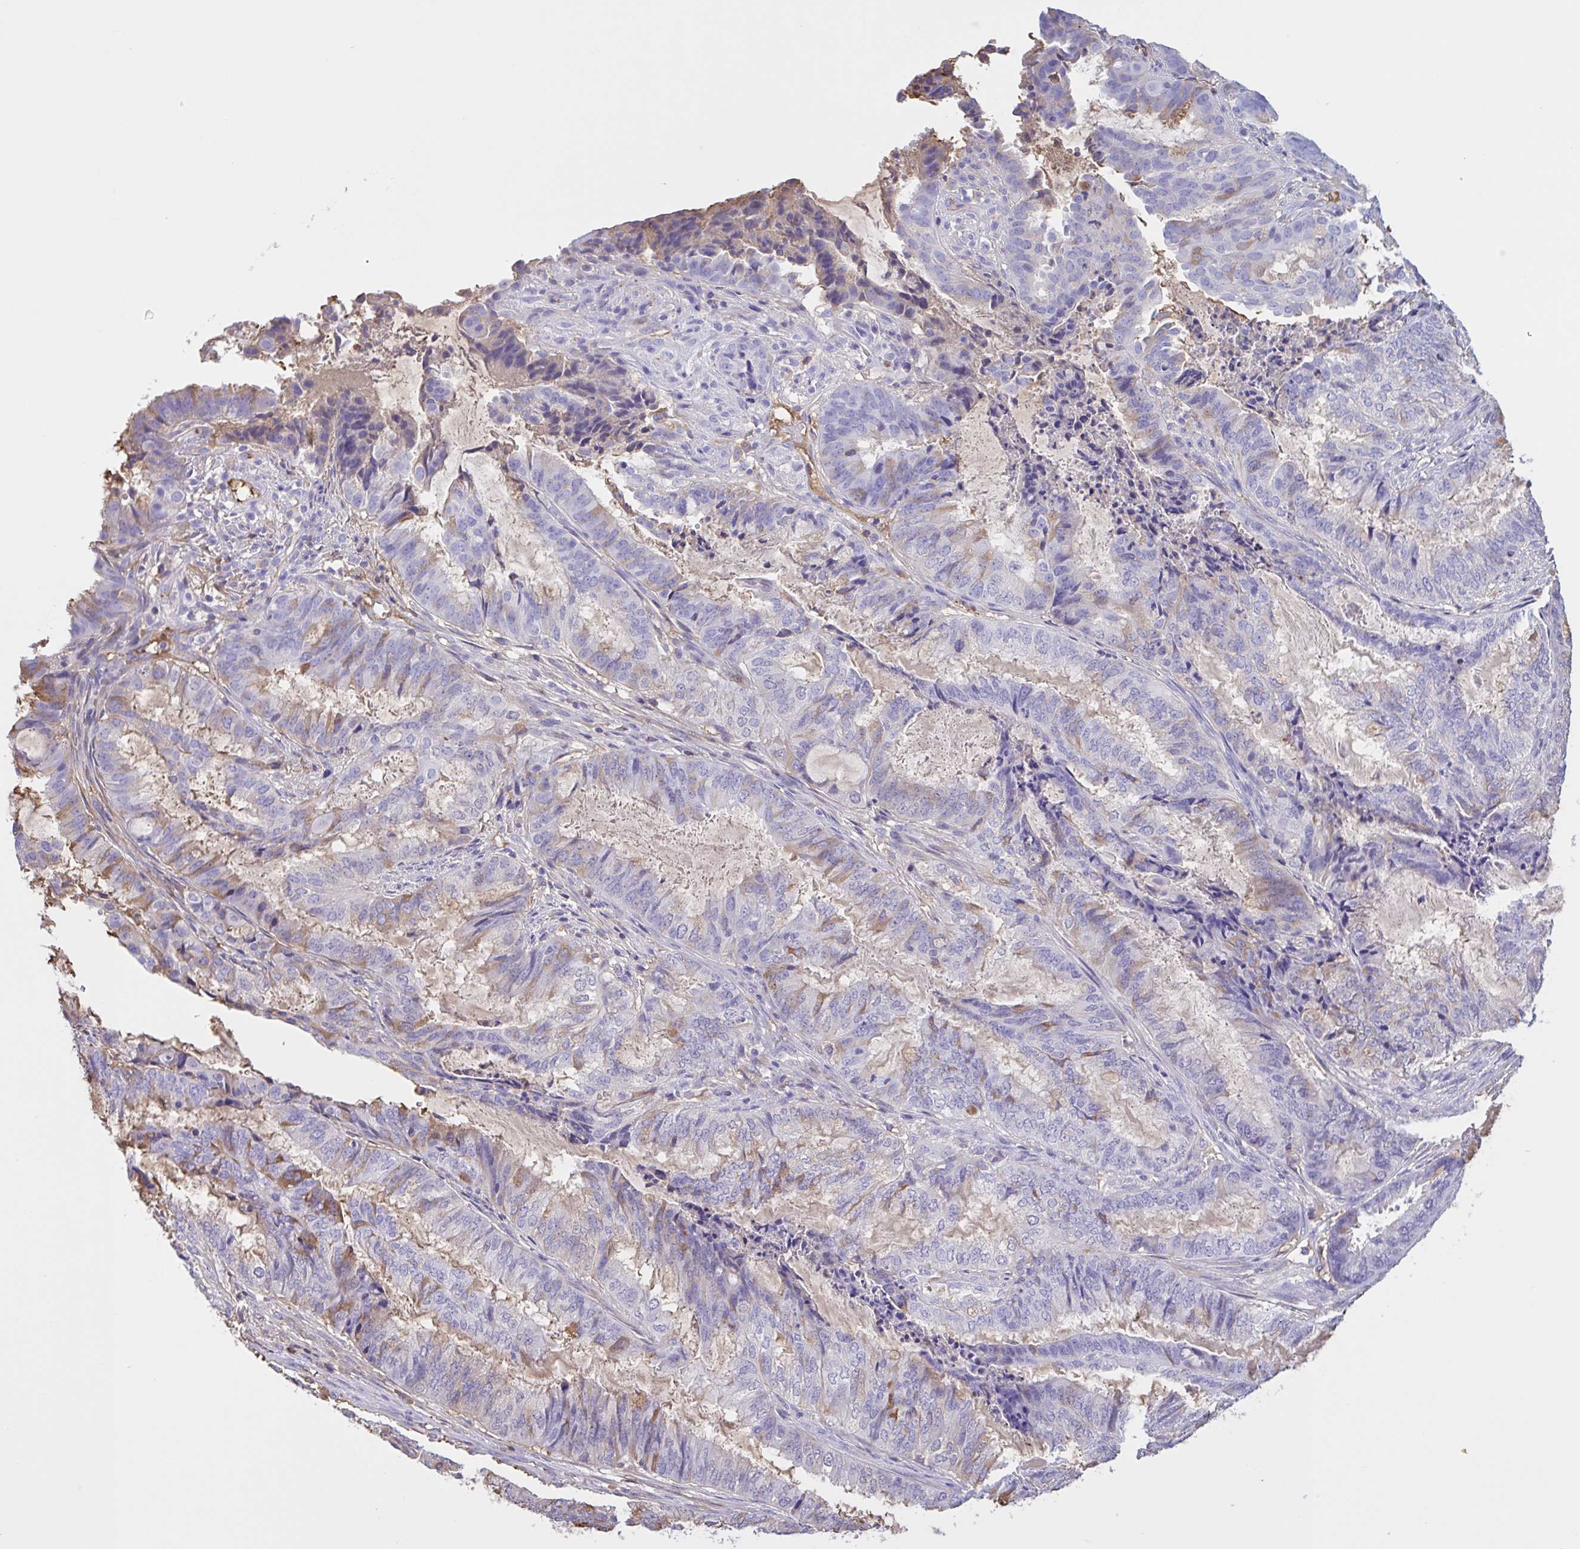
{"staining": {"intensity": "moderate", "quantity": "<25%", "location": "cytoplasmic/membranous"}, "tissue": "endometrial cancer", "cell_type": "Tumor cells", "image_type": "cancer", "snomed": [{"axis": "morphology", "description": "Adenocarcinoma, NOS"}, {"axis": "topography", "description": "Endometrium"}], "caption": "Immunohistochemical staining of human endometrial cancer (adenocarcinoma) demonstrates moderate cytoplasmic/membranous protein expression in about <25% of tumor cells.", "gene": "LARGE2", "patient": {"sex": "female", "age": 51}}